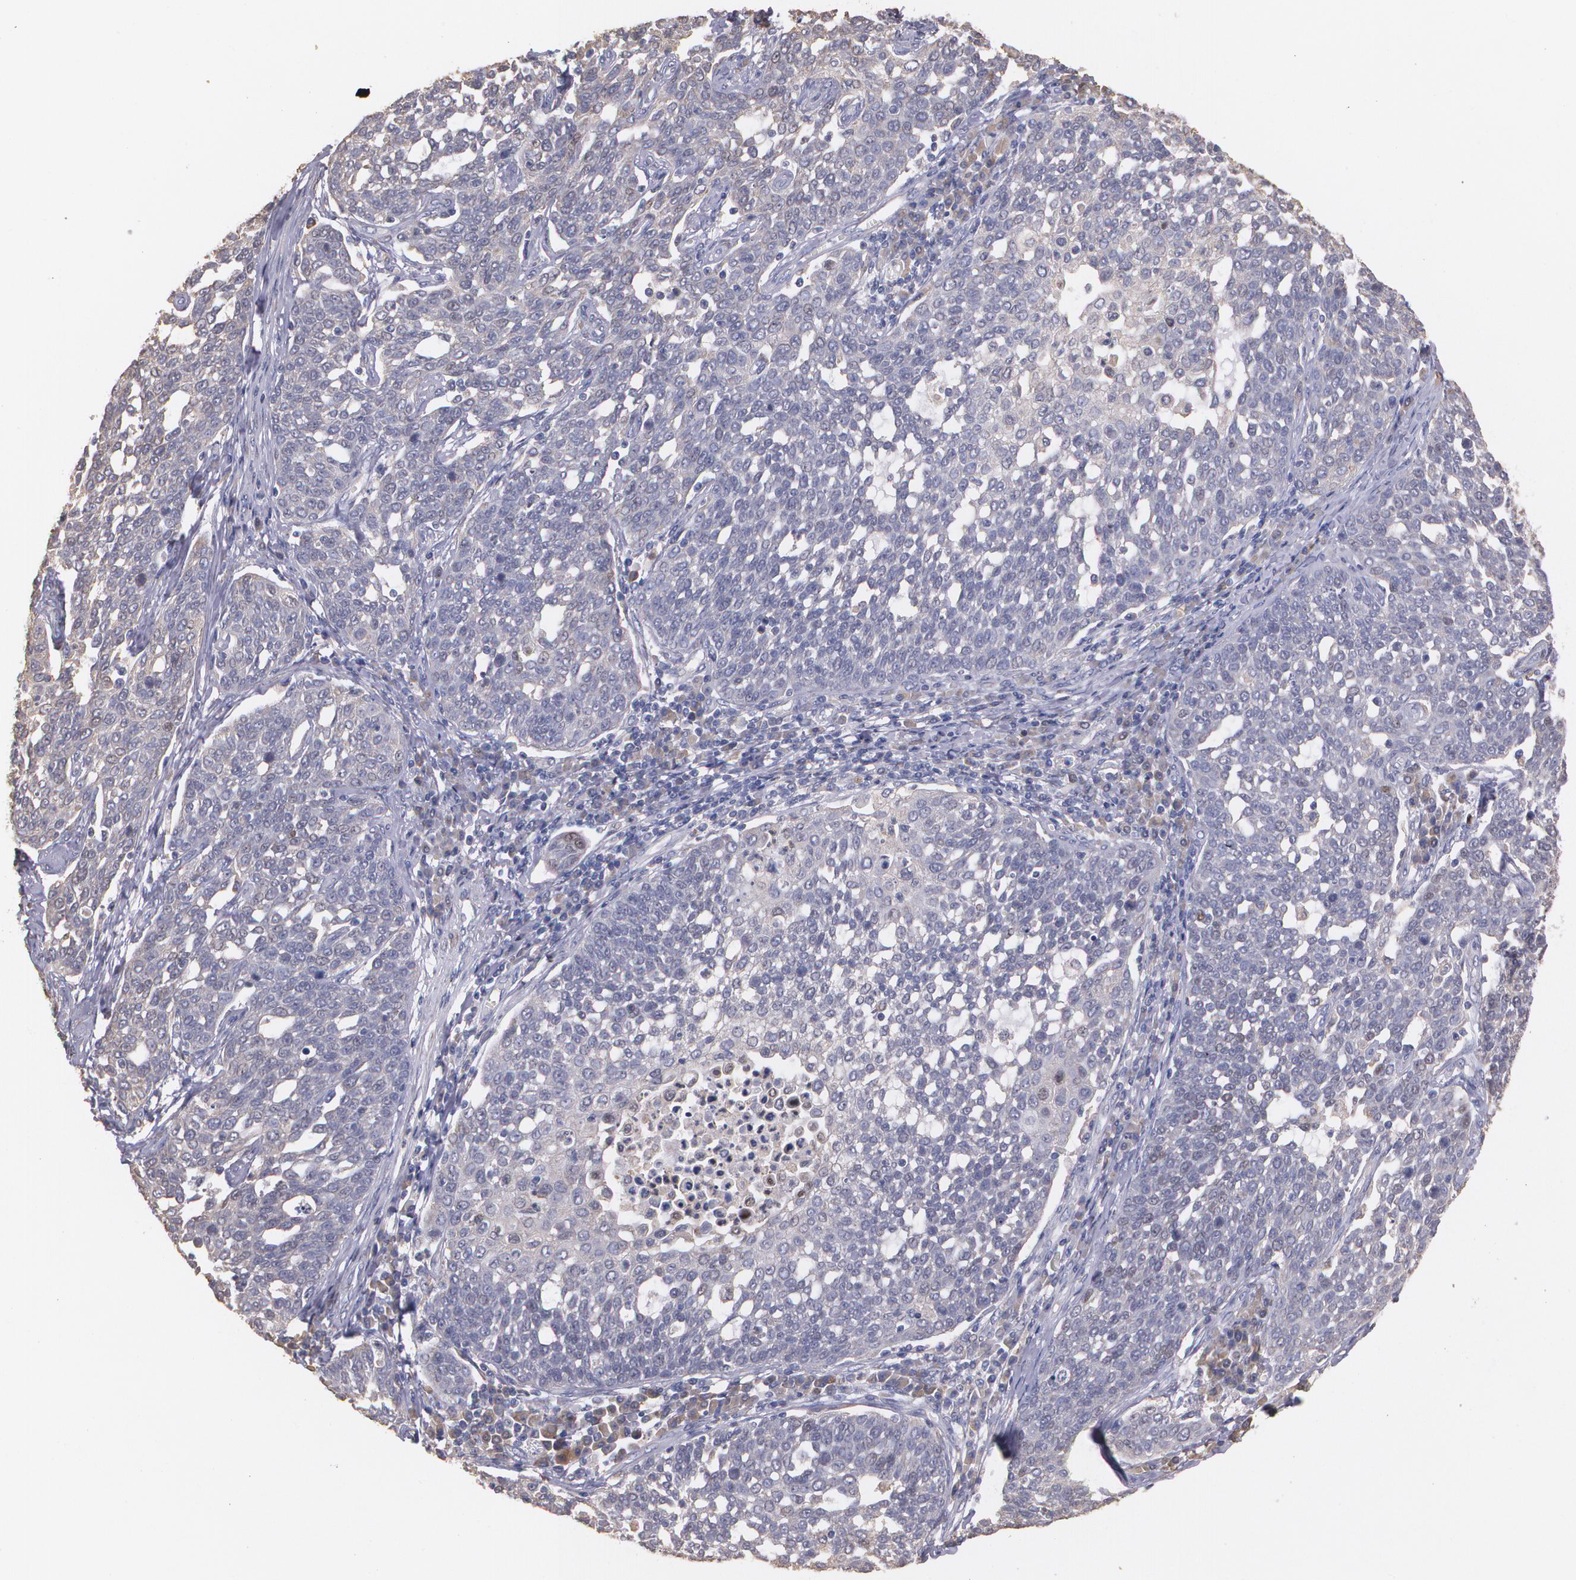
{"staining": {"intensity": "weak", "quantity": "<25%", "location": "cytoplasmic/membranous"}, "tissue": "cervical cancer", "cell_type": "Tumor cells", "image_type": "cancer", "snomed": [{"axis": "morphology", "description": "Squamous cell carcinoma, NOS"}, {"axis": "topography", "description": "Cervix"}], "caption": "A photomicrograph of cervical squamous cell carcinoma stained for a protein demonstrates no brown staining in tumor cells.", "gene": "ATF3", "patient": {"sex": "female", "age": 34}}